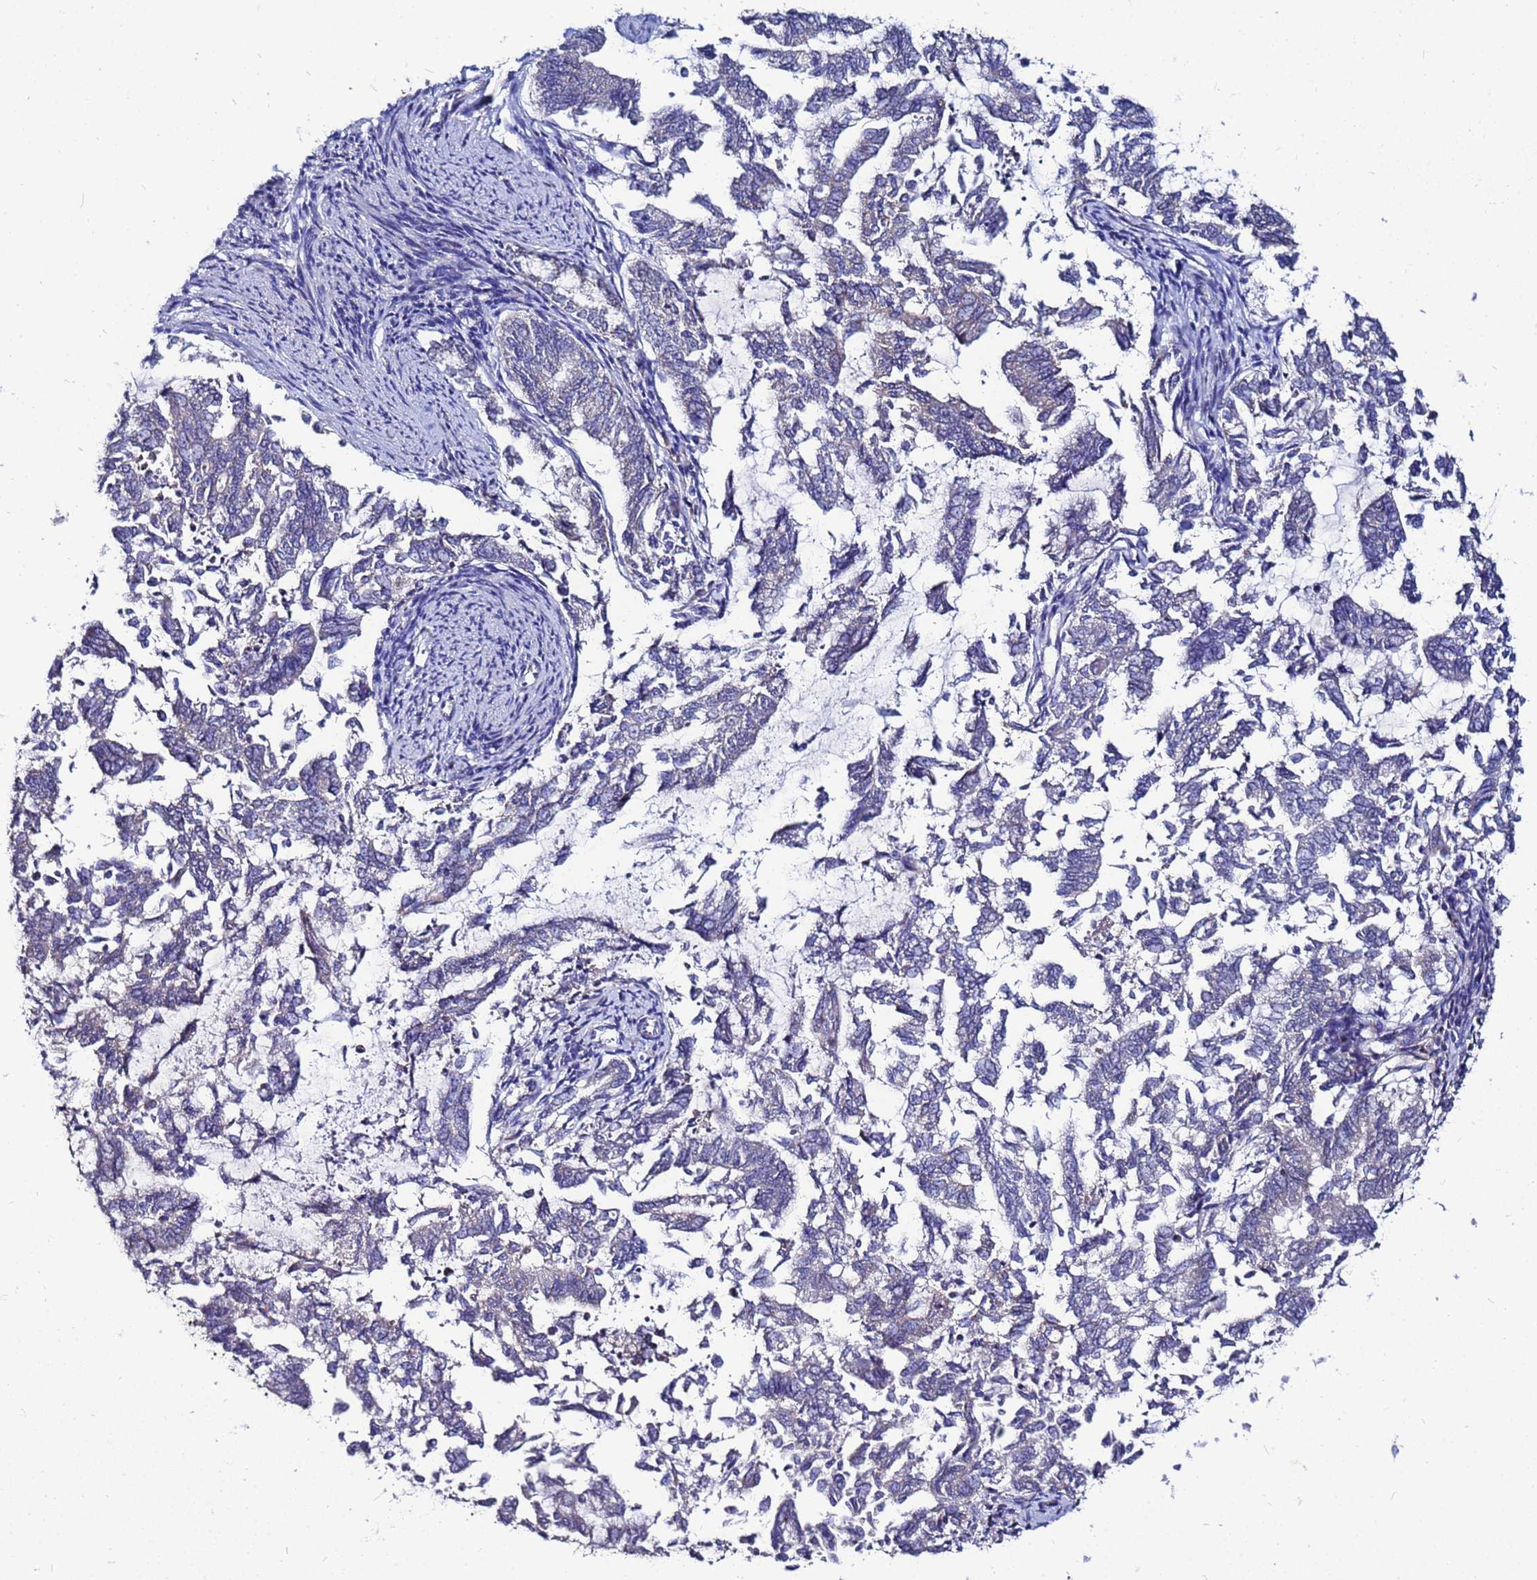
{"staining": {"intensity": "negative", "quantity": "none", "location": "none"}, "tissue": "endometrial cancer", "cell_type": "Tumor cells", "image_type": "cancer", "snomed": [{"axis": "morphology", "description": "Adenocarcinoma, NOS"}, {"axis": "topography", "description": "Endometrium"}], "caption": "DAB (3,3'-diaminobenzidine) immunohistochemical staining of human adenocarcinoma (endometrial) reveals no significant staining in tumor cells.", "gene": "FAHD2A", "patient": {"sex": "female", "age": 79}}